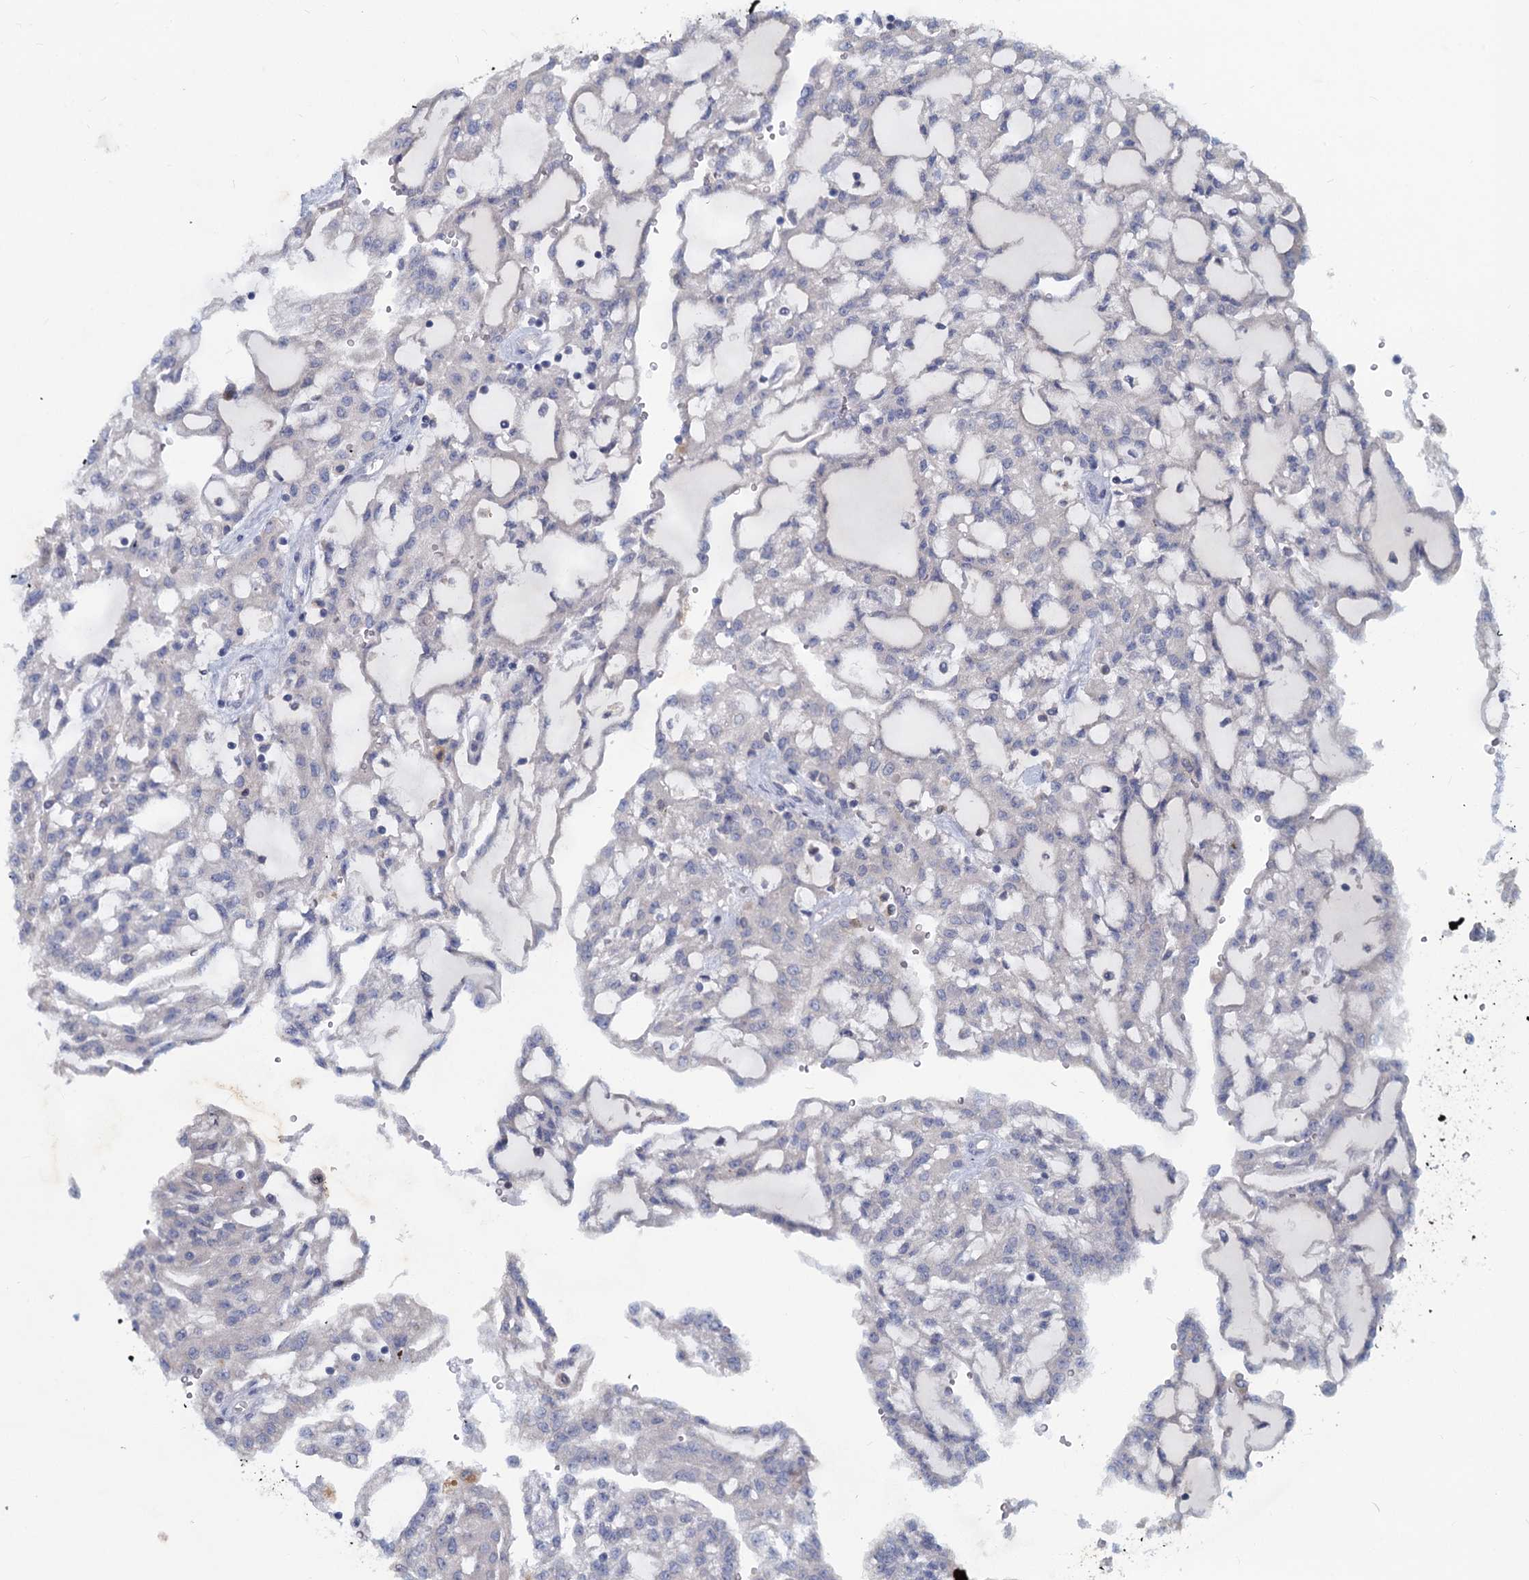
{"staining": {"intensity": "negative", "quantity": "none", "location": "none"}, "tissue": "renal cancer", "cell_type": "Tumor cells", "image_type": "cancer", "snomed": [{"axis": "morphology", "description": "Adenocarcinoma, NOS"}, {"axis": "topography", "description": "Kidney"}], "caption": "Tumor cells are negative for protein expression in human renal cancer.", "gene": "TMX2", "patient": {"sex": "male", "age": 63}}